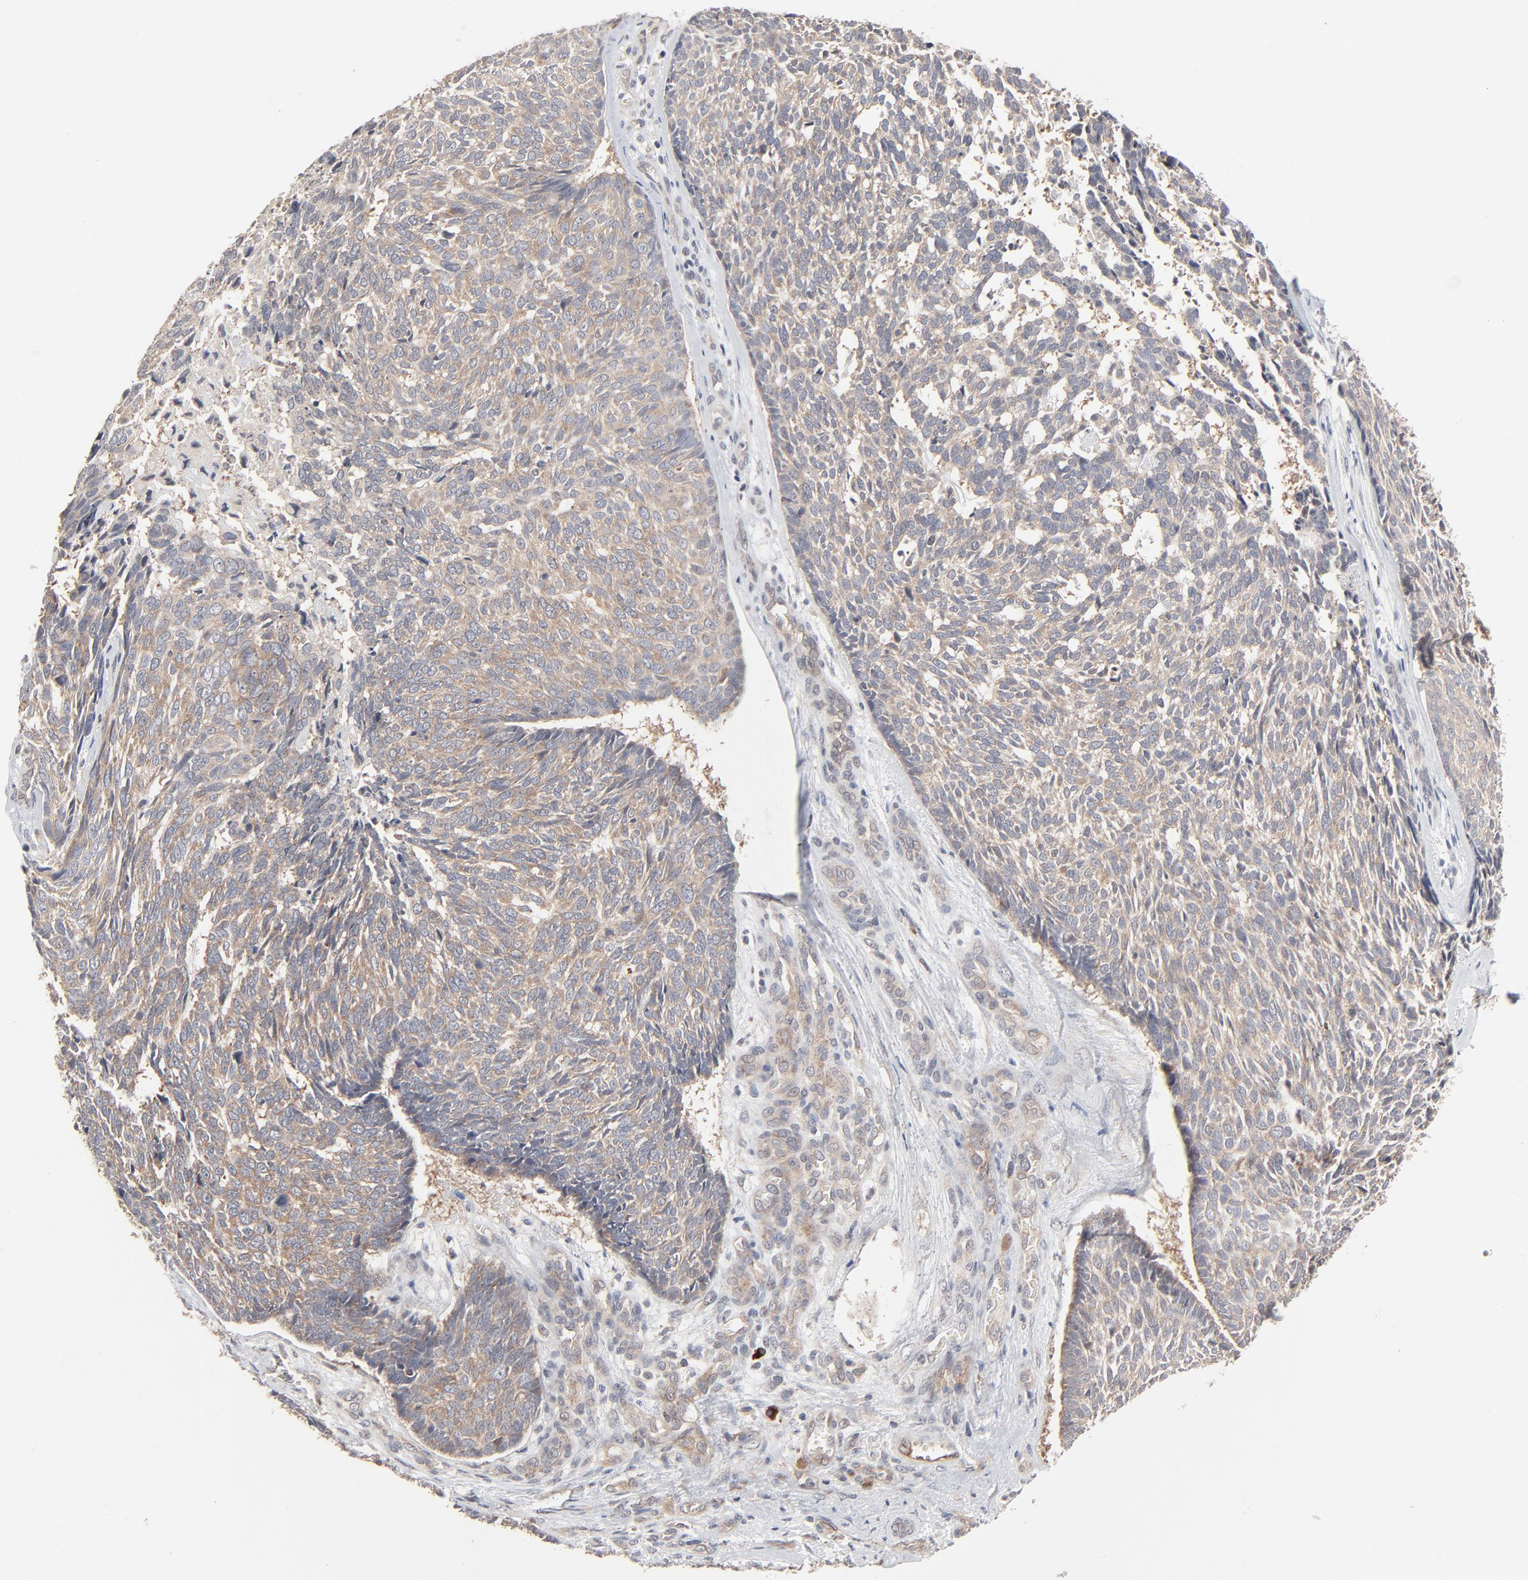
{"staining": {"intensity": "moderate", "quantity": ">75%", "location": "cytoplasmic/membranous"}, "tissue": "skin cancer", "cell_type": "Tumor cells", "image_type": "cancer", "snomed": [{"axis": "morphology", "description": "Basal cell carcinoma"}, {"axis": "topography", "description": "Skin"}], "caption": "The micrograph displays staining of basal cell carcinoma (skin), revealing moderate cytoplasmic/membranous protein positivity (brown color) within tumor cells.", "gene": "ABLIM3", "patient": {"sex": "male", "age": 72}}